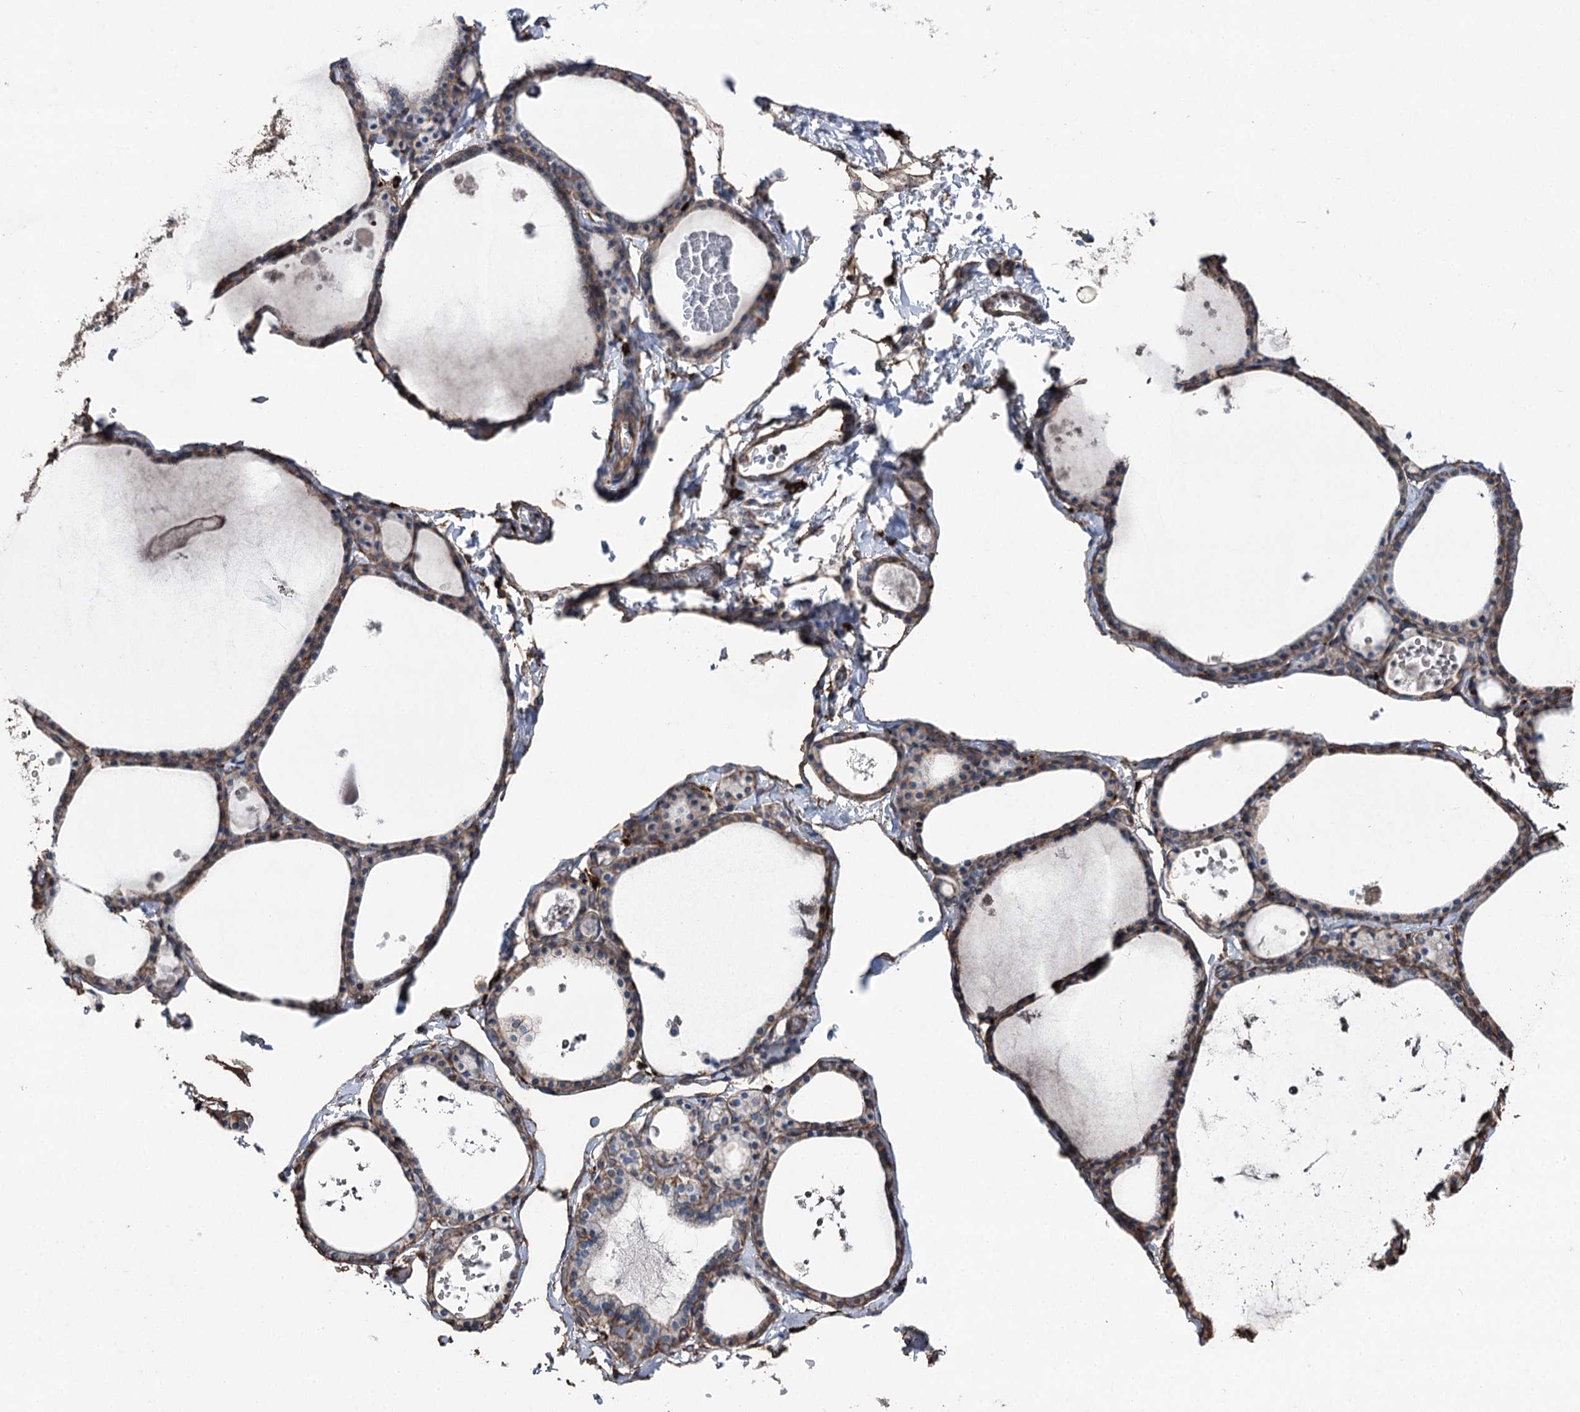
{"staining": {"intensity": "weak", "quantity": "<25%", "location": "cytoplasmic/membranous"}, "tissue": "thyroid gland", "cell_type": "Glandular cells", "image_type": "normal", "snomed": [{"axis": "morphology", "description": "Normal tissue, NOS"}, {"axis": "topography", "description": "Thyroid gland"}], "caption": "DAB (3,3'-diaminobenzidine) immunohistochemical staining of unremarkable thyroid gland exhibits no significant expression in glandular cells.", "gene": "CLEC4M", "patient": {"sex": "male", "age": 56}}